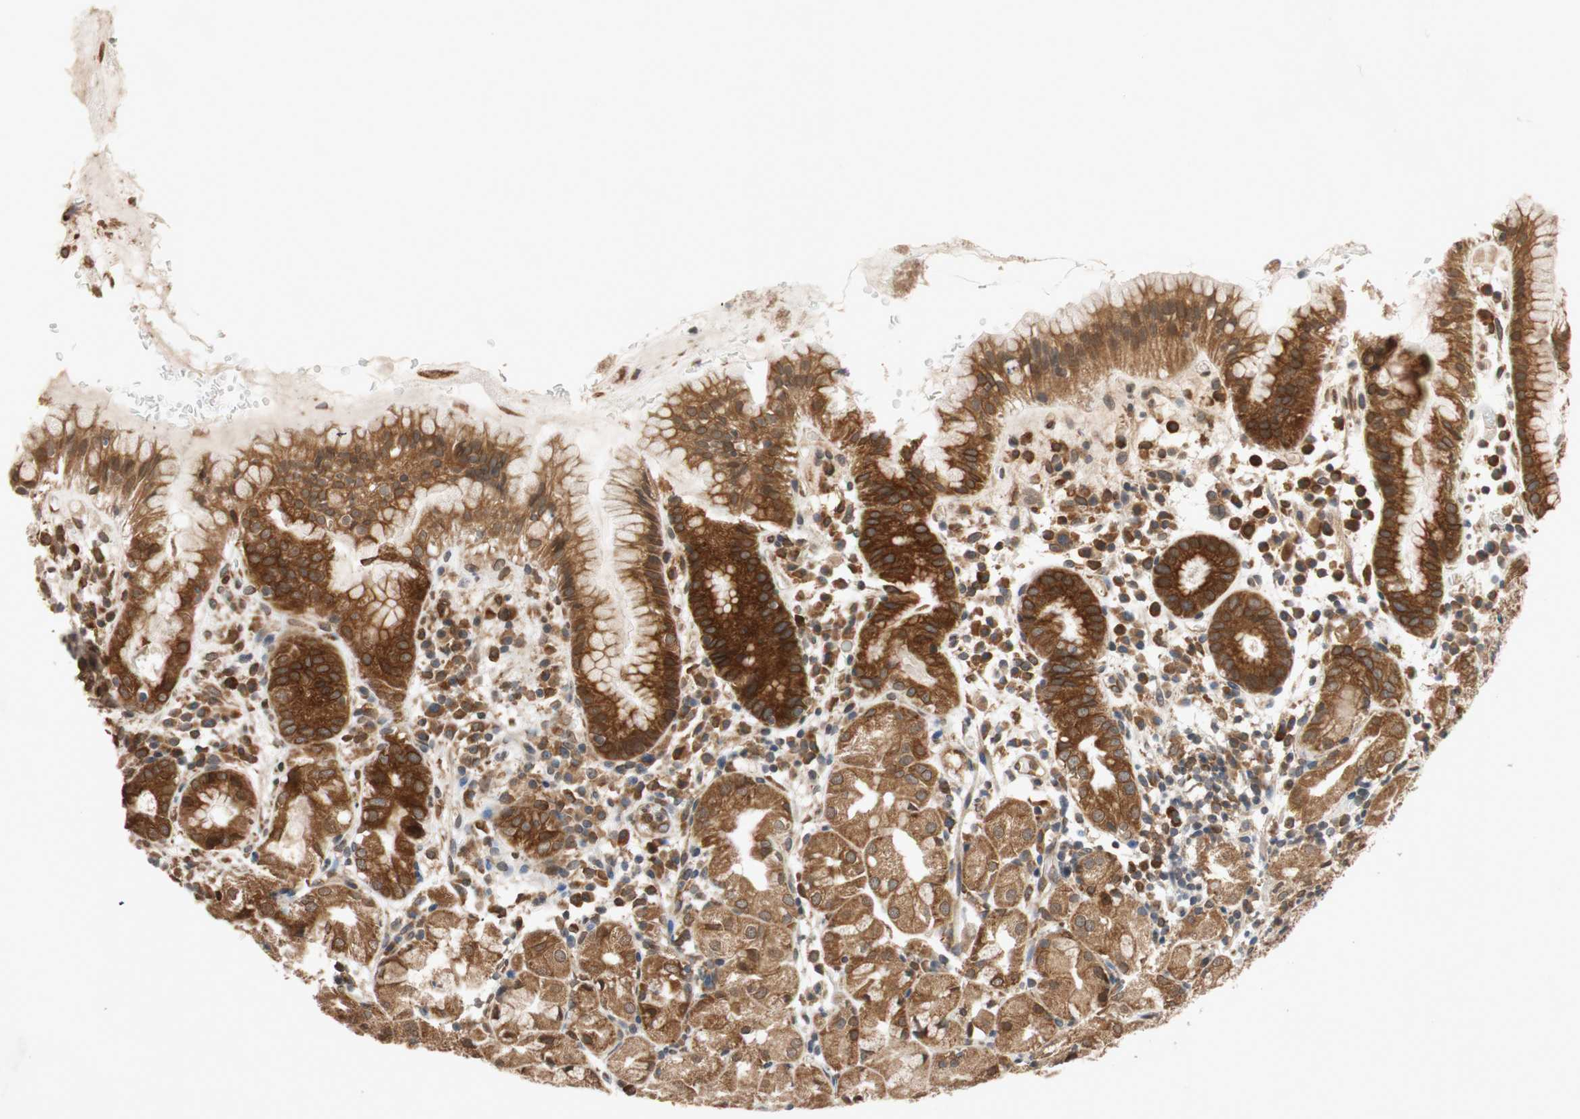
{"staining": {"intensity": "strong", "quantity": ">75%", "location": "cytoplasmic/membranous"}, "tissue": "stomach", "cell_type": "Glandular cells", "image_type": "normal", "snomed": [{"axis": "morphology", "description": "Normal tissue, NOS"}, {"axis": "topography", "description": "Stomach"}, {"axis": "topography", "description": "Stomach, lower"}], "caption": "Immunohistochemistry (IHC) staining of benign stomach, which demonstrates high levels of strong cytoplasmic/membranous expression in approximately >75% of glandular cells indicating strong cytoplasmic/membranous protein staining. The staining was performed using DAB (3,3'-diaminobenzidine) (brown) for protein detection and nuclei were counterstained in hematoxylin (blue).", "gene": "AUP1", "patient": {"sex": "female", "age": 75}}